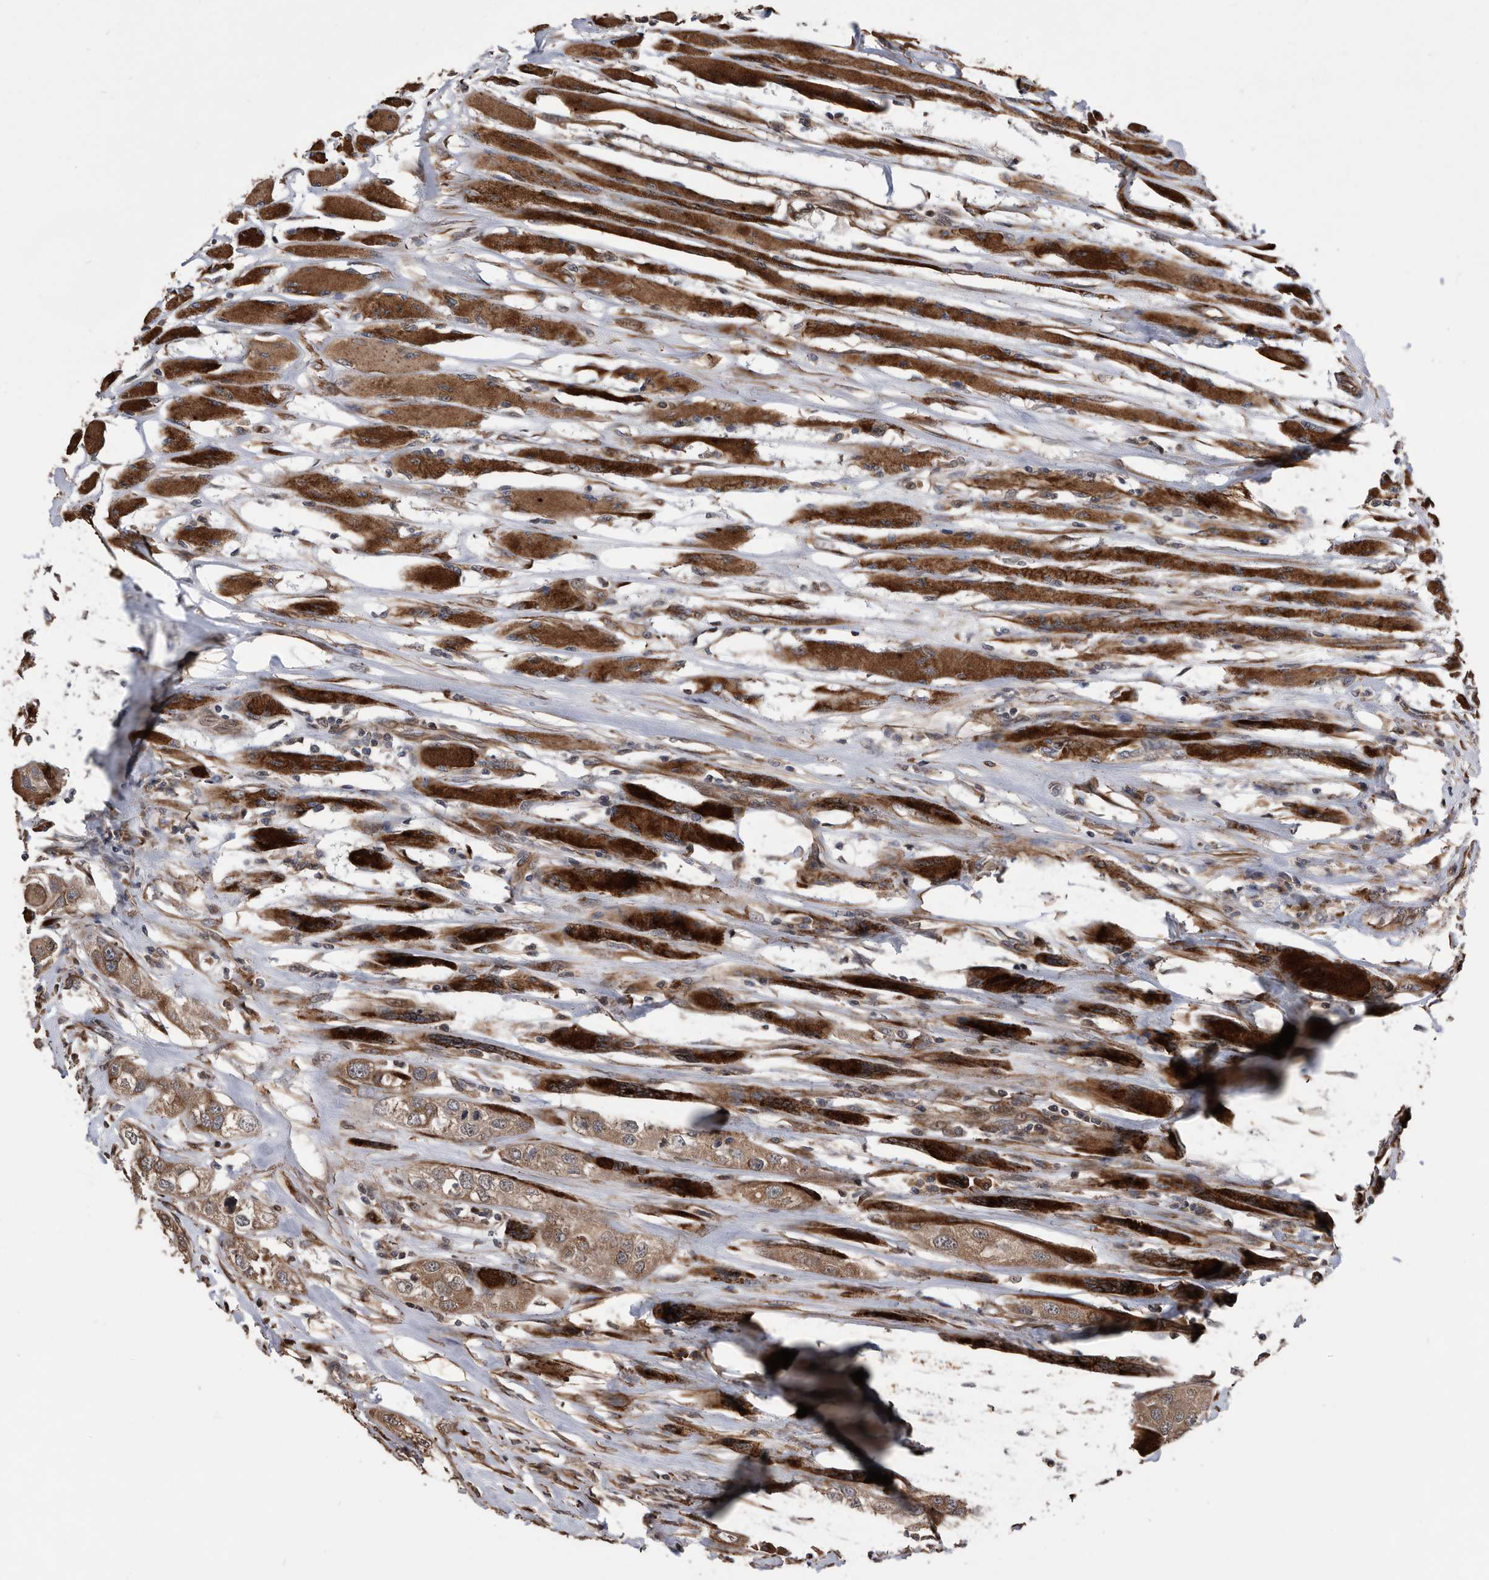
{"staining": {"intensity": "weak", "quantity": ">75%", "location": "cytoplasmic/membranous"}, "tissue": "head and neck cancer", "cell_type": "Tumor cells", "image_type": "cancer", "snomed": [{"axis": "morphology", "description": "Normal tissue, NOS"}, {"axis": "morphology", "description": "Squamous cell carcinoma, NOS"}, {"axis": "topography", "description": "Skeletal muscle"}, {"axis": "topography", "description": "Head-Neck"}], "caption": "High-magnification brightfield microscopy of squamous cell carcinoma (head and neck) stained with DAB (3,3'-diaminobenzidine) (brown) and counterstained with hematoxylin (blue). tumor cells exhibit weak cytoplasmic/membranous staining is seen in about>75% of cells.", "gene": "SERINC2", "patient": {"sex": "male", "age": 51}}